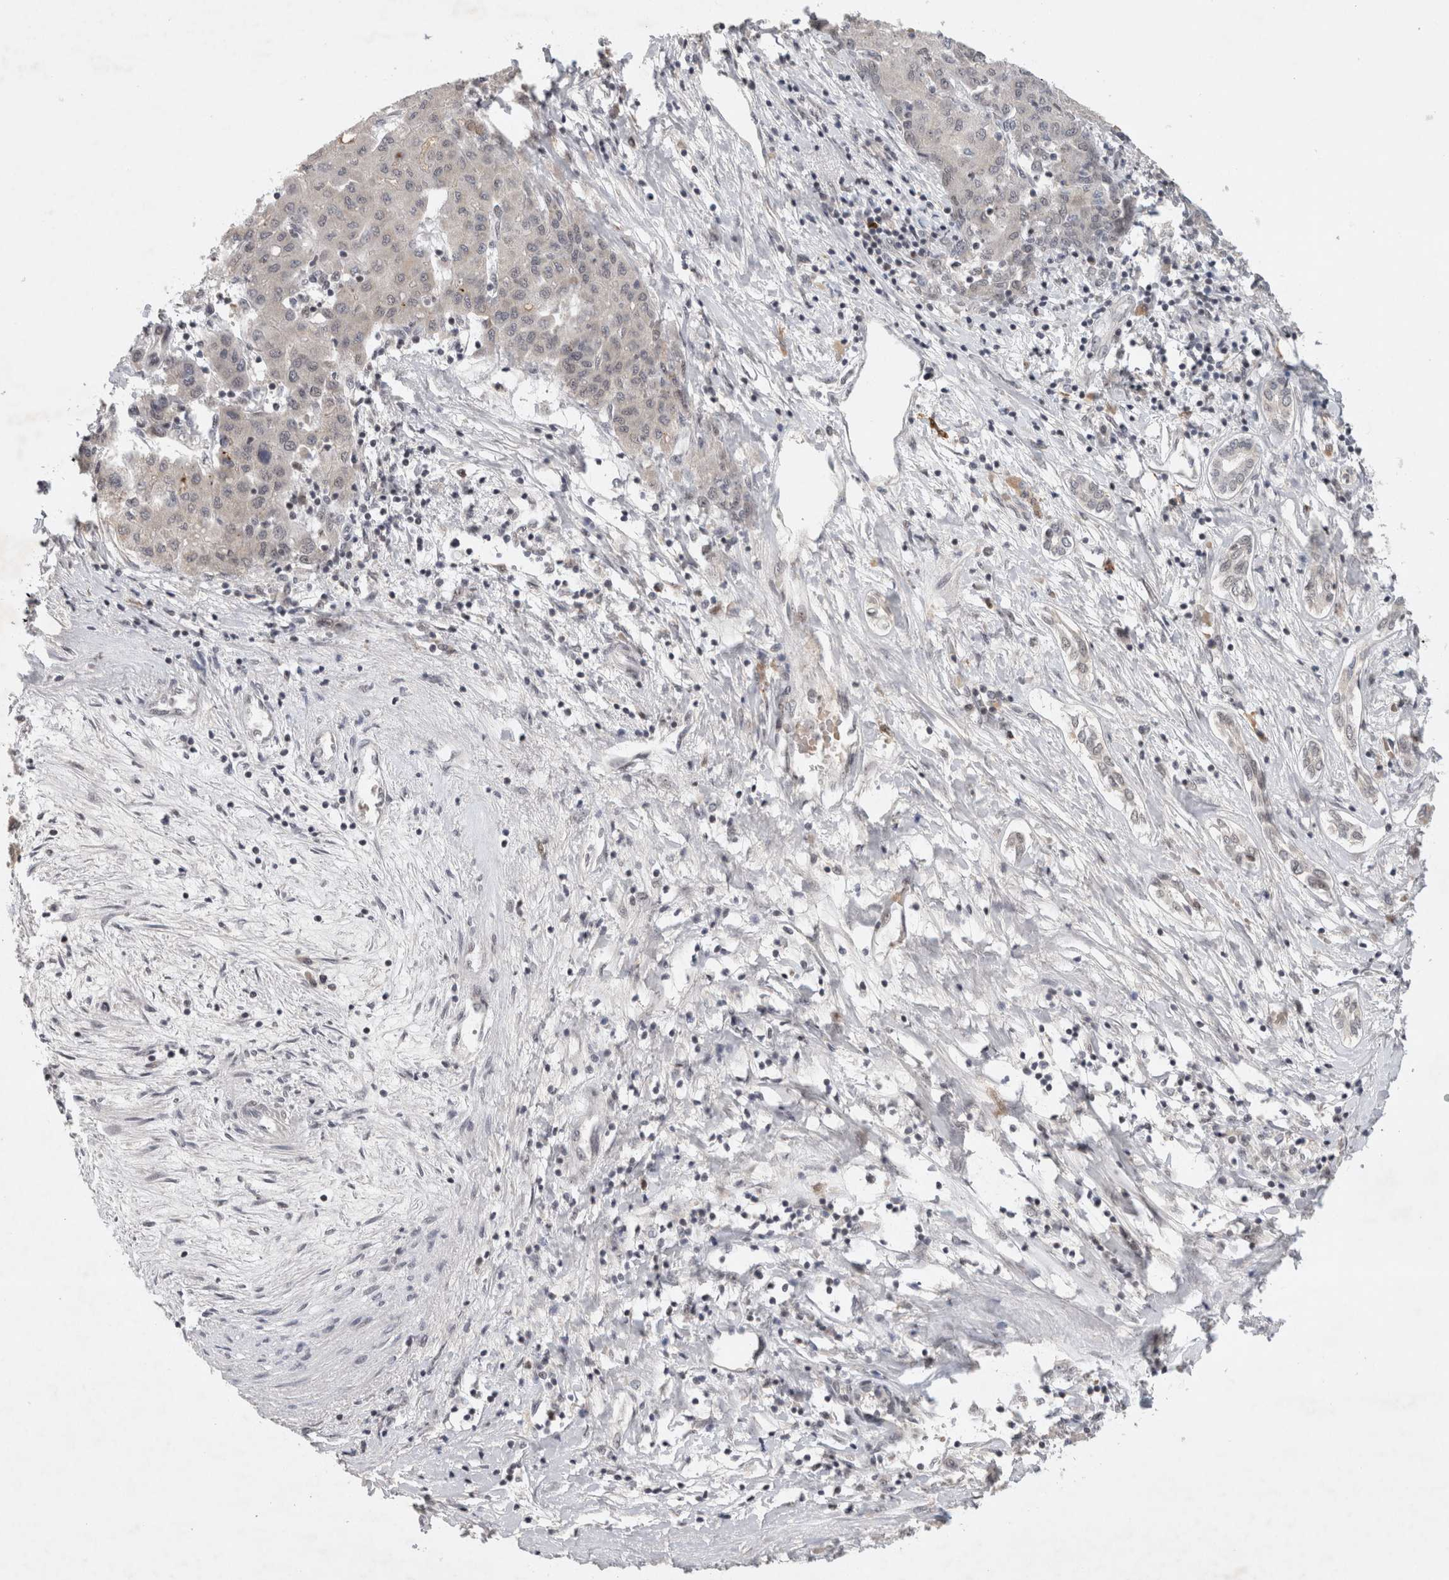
{"staining": {"intensity": "negative", "quantity": "none", "location": "none"}, "tissue": "liver cancer", "cell_type": "Tumor cells", "image_type": "cancer", "snomed": [{"axis": "morphology", "description": "Carcinoma, Hepatocellular, NOS"}, {"axis": "topography", "description": "Liver"}], "caption": "DAB (3,3'-diaminobenzidine) immunohistochemical staining of human liver cancer (hepatocellular carcinoma) shows no significant expression in tumor cells. (DAB (3,3'-diaminobenzidine) IHC visualized using brightfield microscopy, high magnification).", "gene": "HESX1", "patient": {"sex": "male", "age": 65}}